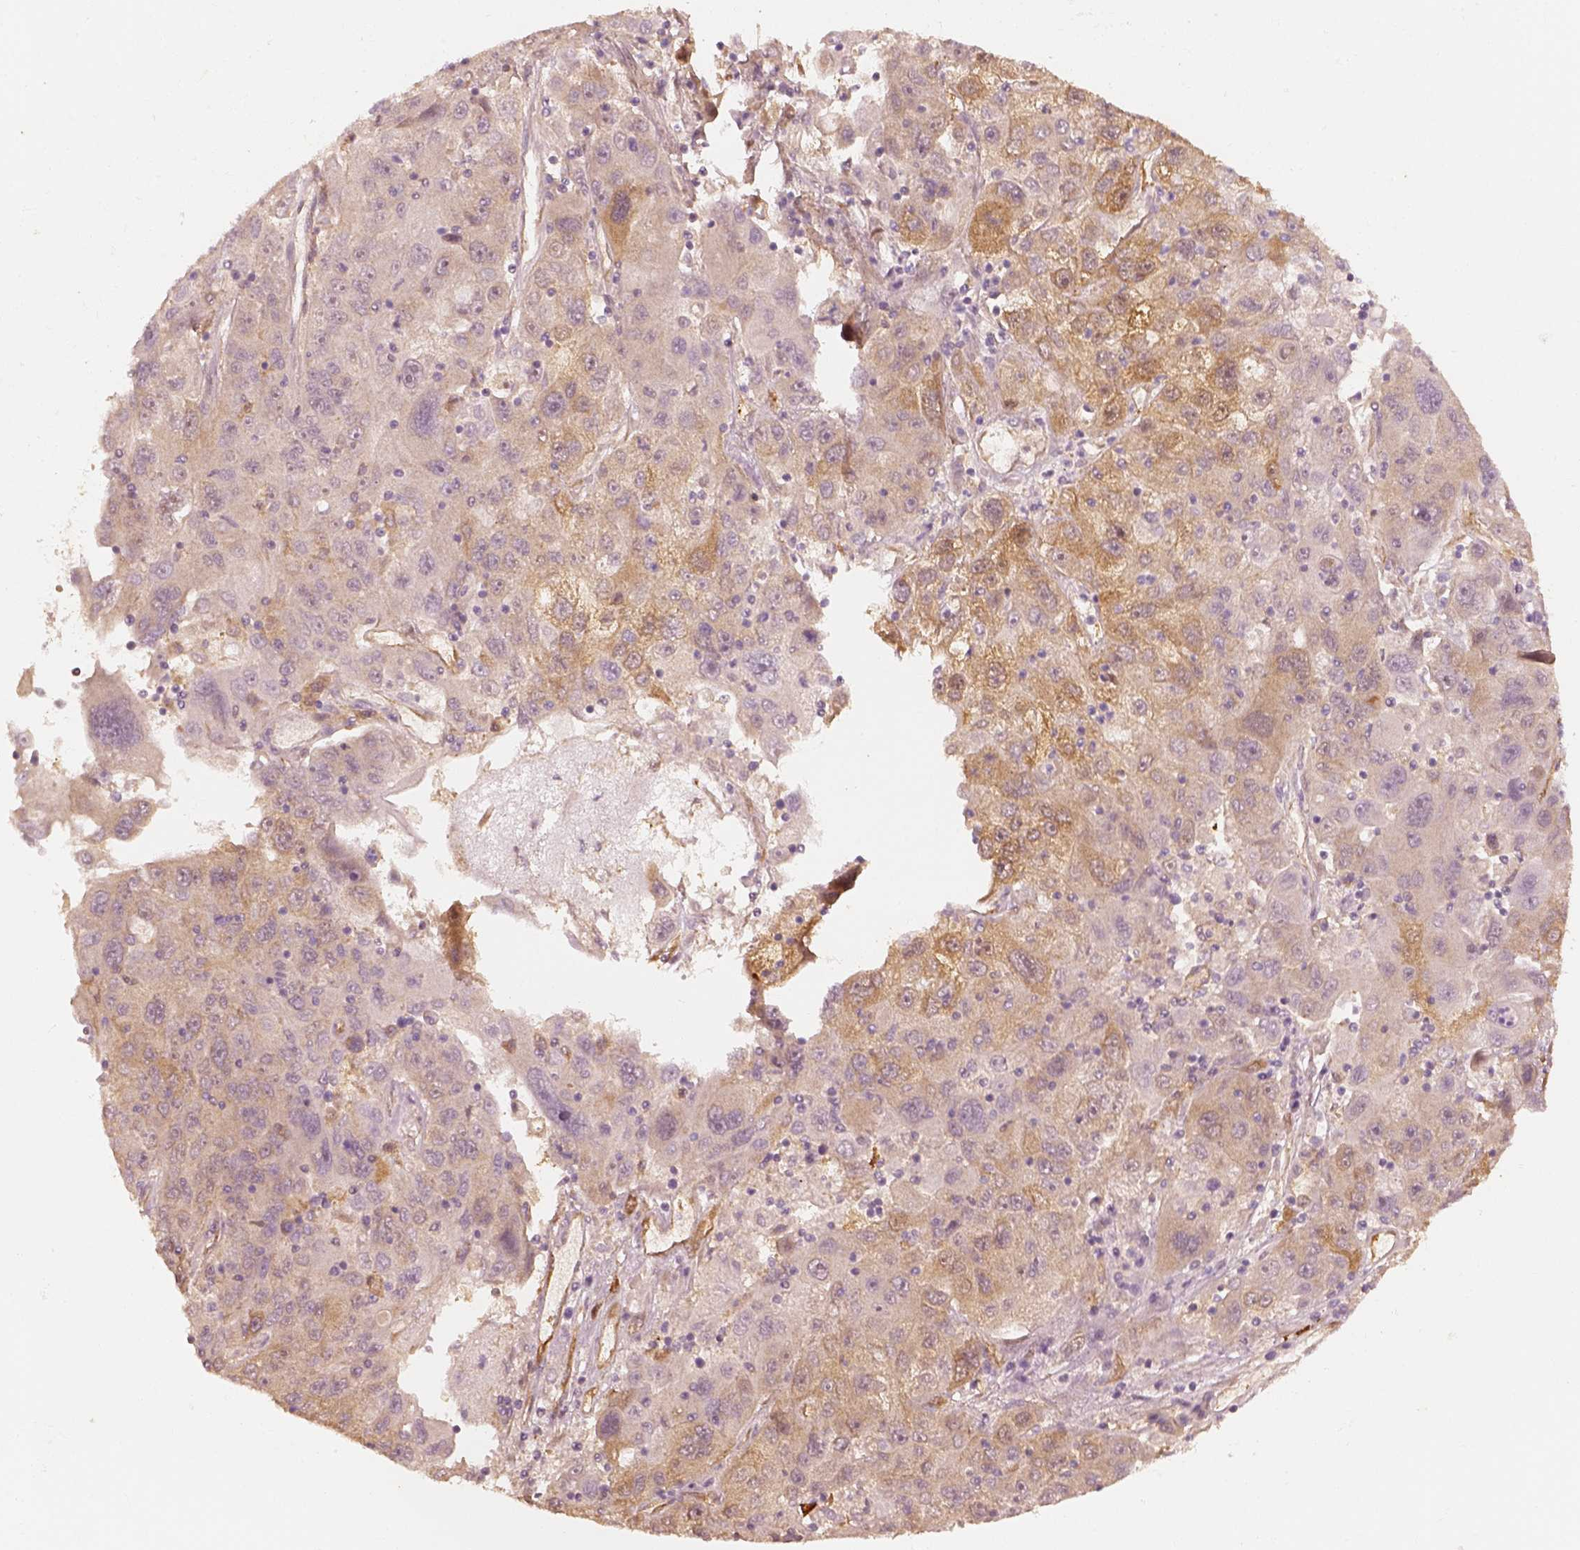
{"staining": {"intensity": "moderate", "quantity": "<25%", "location": "cytoplasmic/membranous"}, "tissue": "stomach cancer", "cell_type": "Tumor cells", "image_type": "cancer", "snomed": [{"axis": "morphology", "description": "Adenocarcinoma, NOS"}, {"axis": "topography", "description": "Stomach"}], "caption": "IHC (DAB) staining of human stomach cancer reveals moderate cytoplasmic/membranous protein expression in about <25% of tumor cells.", "gene": "FSCN1", "patient": {"sex": "male", "age": 56}}